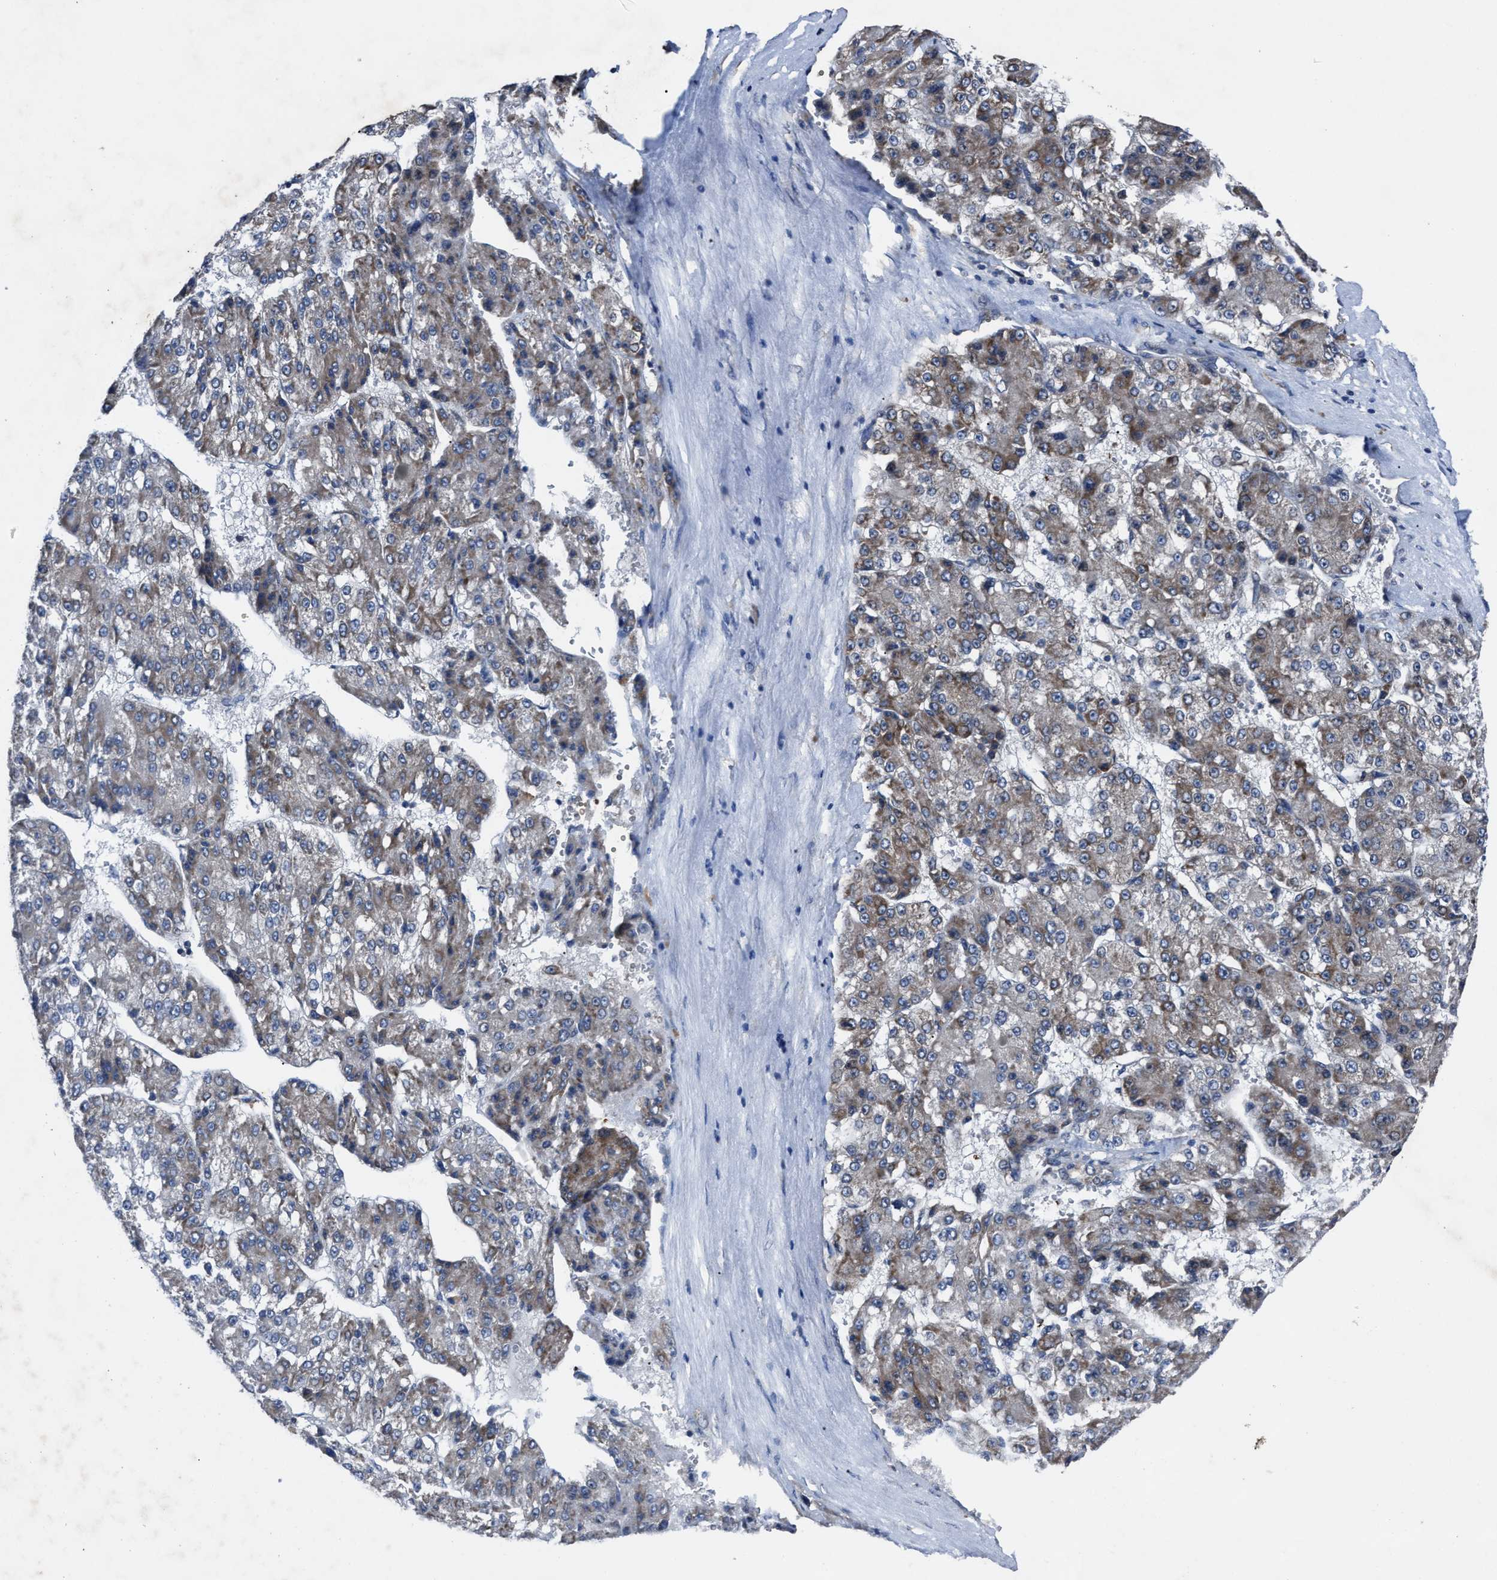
{"staining": {"intensity": "weak", "quantity": "25%-75%", "location": "cytoplasmic/membranous"}, "tissue": "liver cancer", "cell_type": "Tumor cells", "image_type": "cancer", "snomed": [{"axis": "morphology", "description": "Carcinoma, Hepatocellular, NOS"}, {"axis": "topography", "description": "Liver"}], "caption": "The immunohistochemical stain labels weak cytoplasmic/membranous expression in tumor cells of hepatocellular carcinoma (liver) tissue.", "gene": "UPF1", "patient": {"sex": "female", "age": 73}}